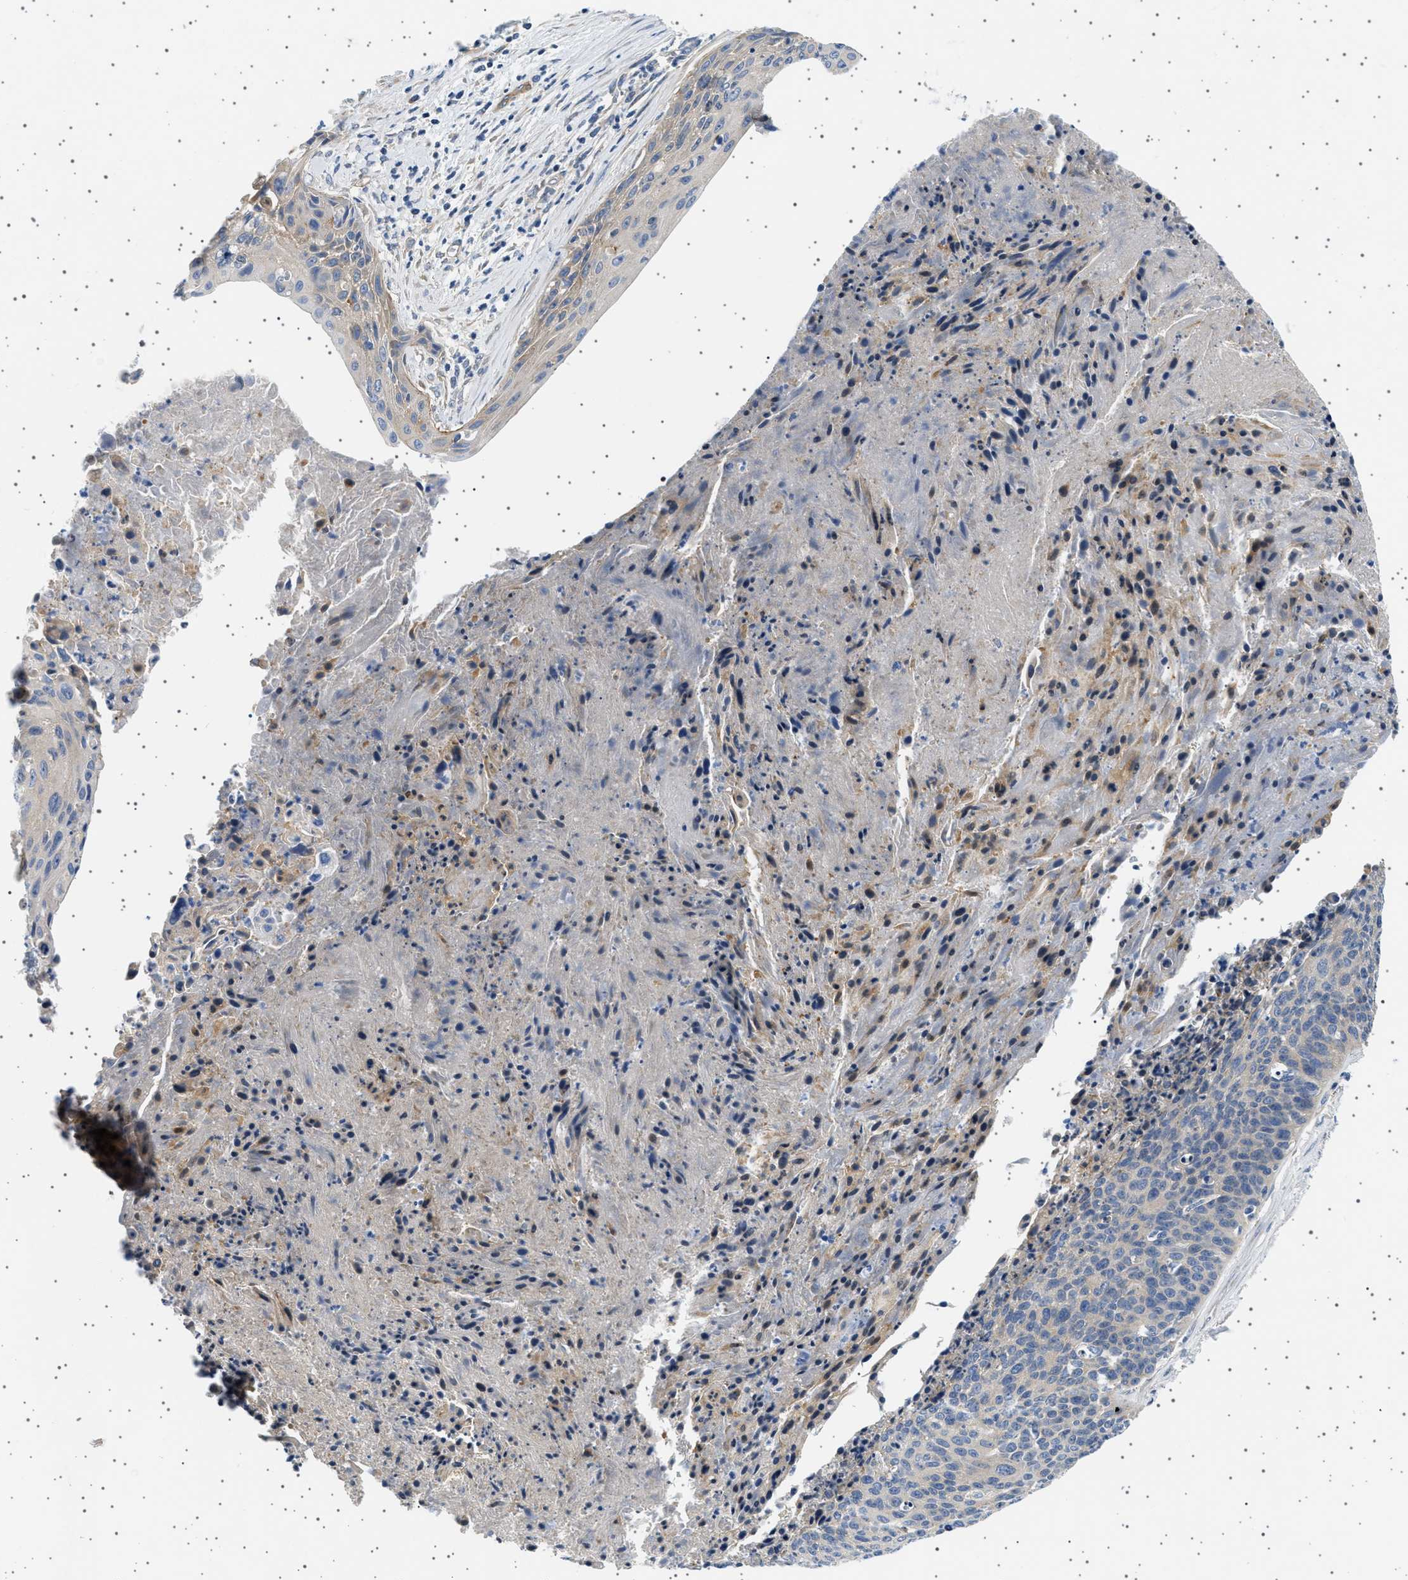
{"staining": {"intensity": "weak", "quantity": "<25%", "location": "cytoplasmic/membranous"}, "tissue": "cervical cancer", "cell_type": "Tumor cells", "image_type": "cancer", "snomed": [{"axis": "morphology", "description": "Squamous cell carcinoma, NOS"}, {"axis": "topography", "description": "Cervix"}], "caption": "Immunohistochemical staining of human cervical squamous cell carcinoma reveals no significant expression in tumor cells.", "gene": "PLPP6", "patient": {"sex": "female", "age": 55}}